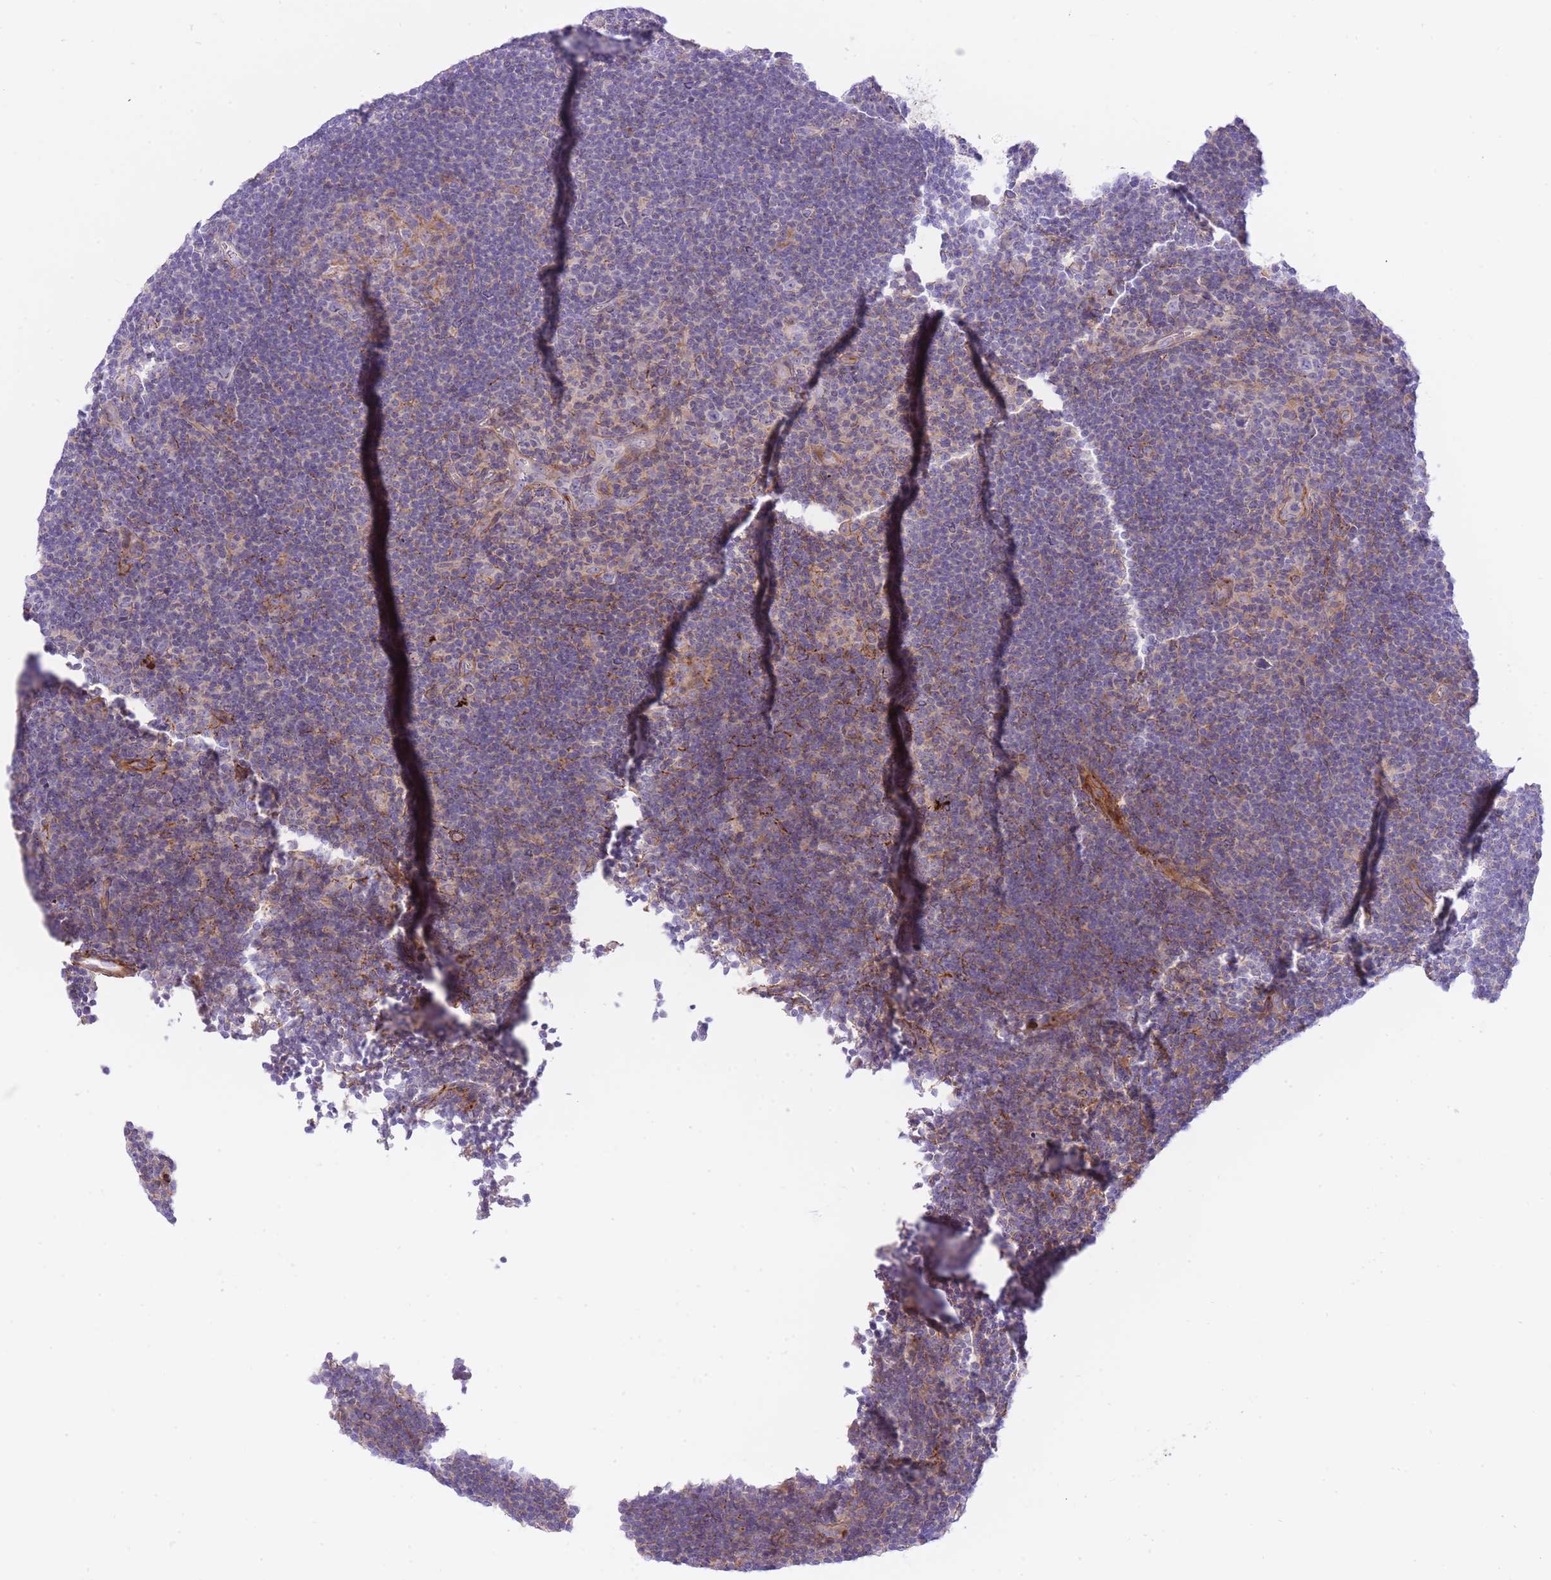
{"staining": {"intensity": "negative", "quantity": "none", "location": "none"}, "tissue": "lymphoma", "cell_type": "Tumor cells", "image_type": "cancer", "snomed": [{"axis": "morphology", "description": "Hodgkin's disease, NOS"}, {"axis": "topography", "description": "Lymph node"}], "caption": "IHC photomicrograph of neoplastic tissue: human Hodgkin's disease stained with DAB (3,3'-diaminobenzidine) displays no significant protein staining in tumor cells.", "gene": "HRG", "patient": {"sex": "female", "age": 57}}